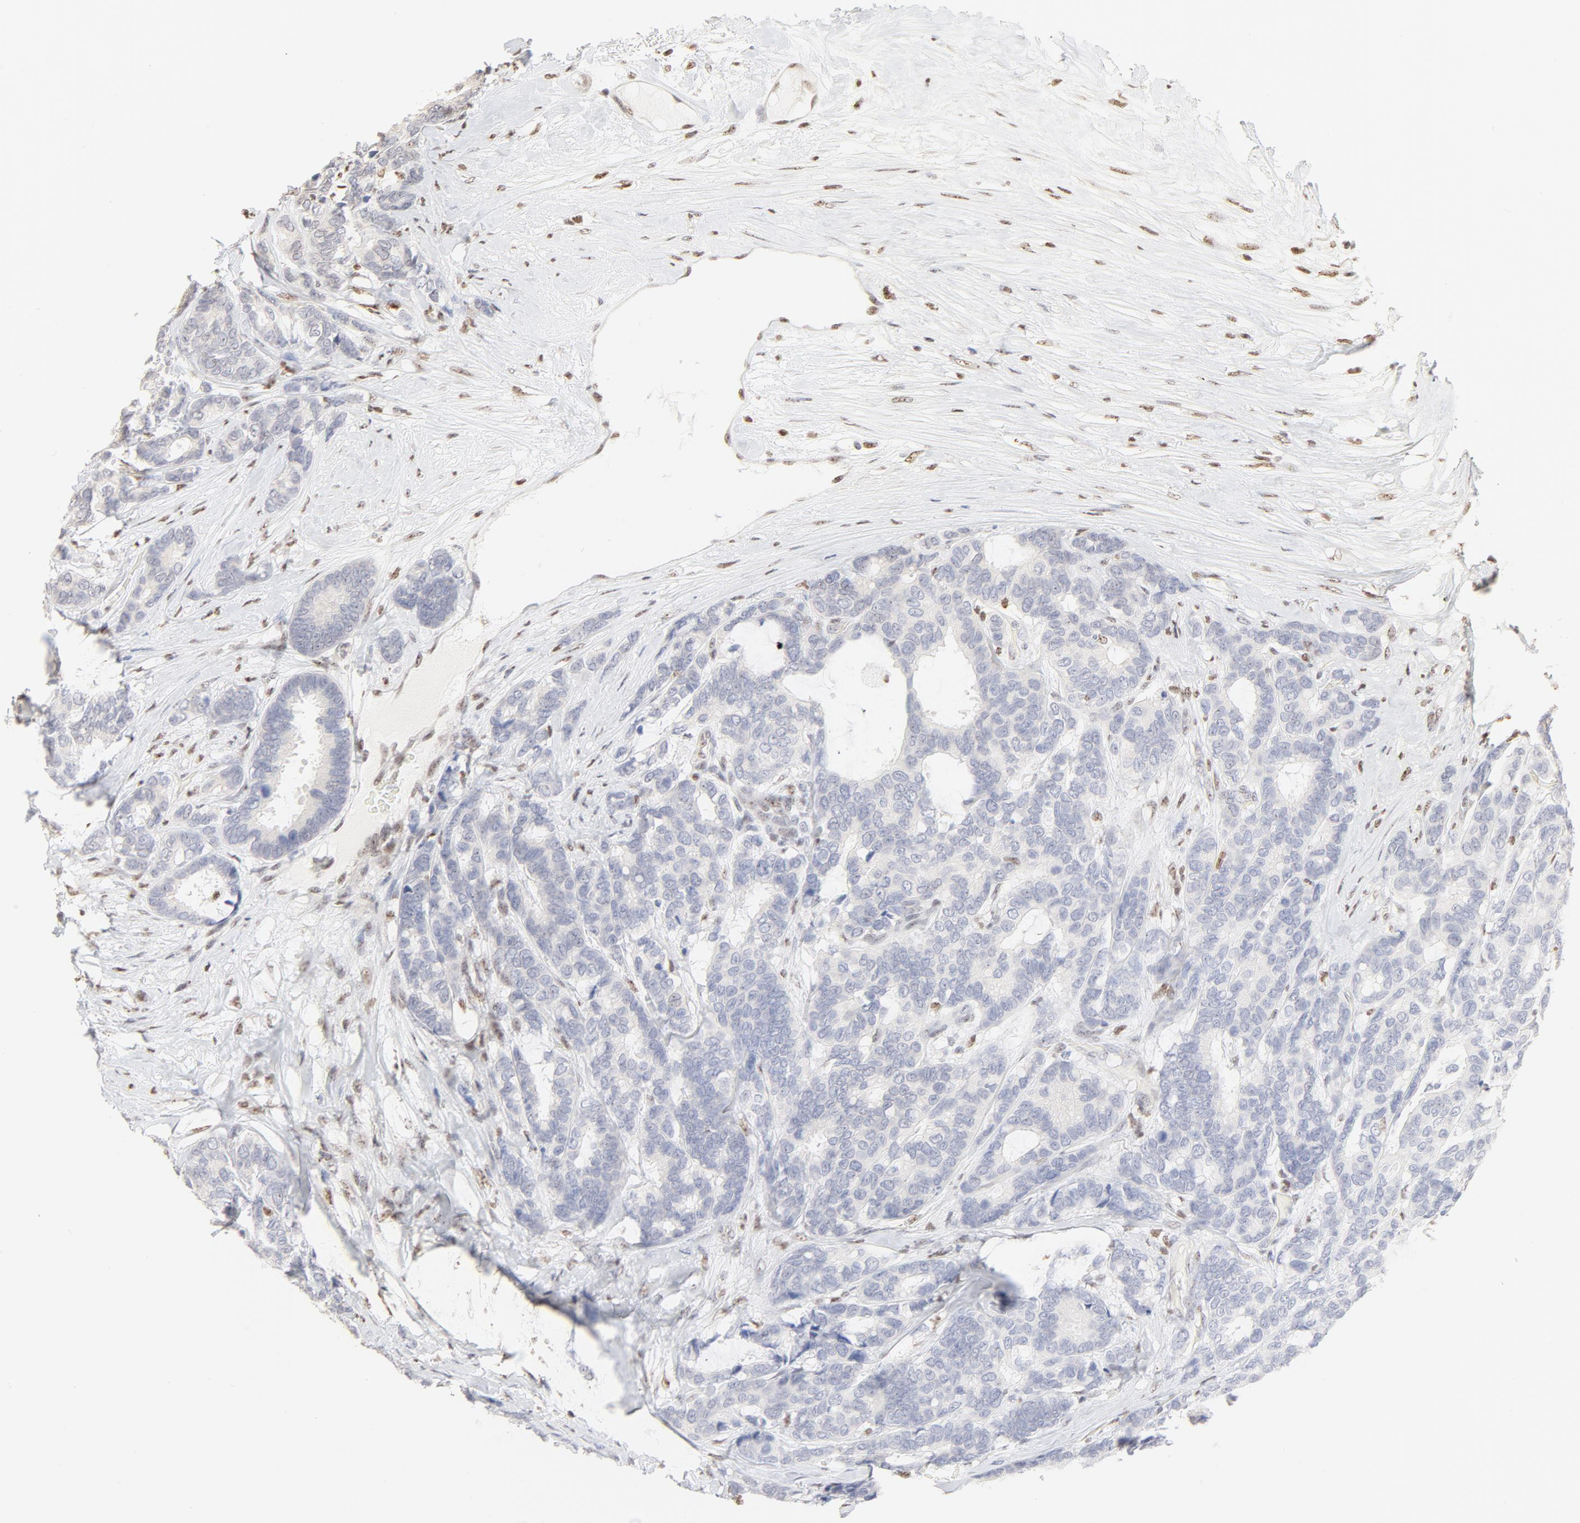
{"staining": {"intensity": "negative", "quantity": "none", "location": "none"}, "tissue": "breast cancer", "cell_type": "Tumor cells", "image_type": "cancer", "snomed": [{"axis": "morphology", "description": "Duct carcinoma"}, {"axis": "topography", "description": "Breast"}], "caption": "Image shows no significant protein positivity in tumor cells of invasive ductal carcinoma (breast).", "gene": "NFIL3", "patient": {"sex": "female", "age": 87}}